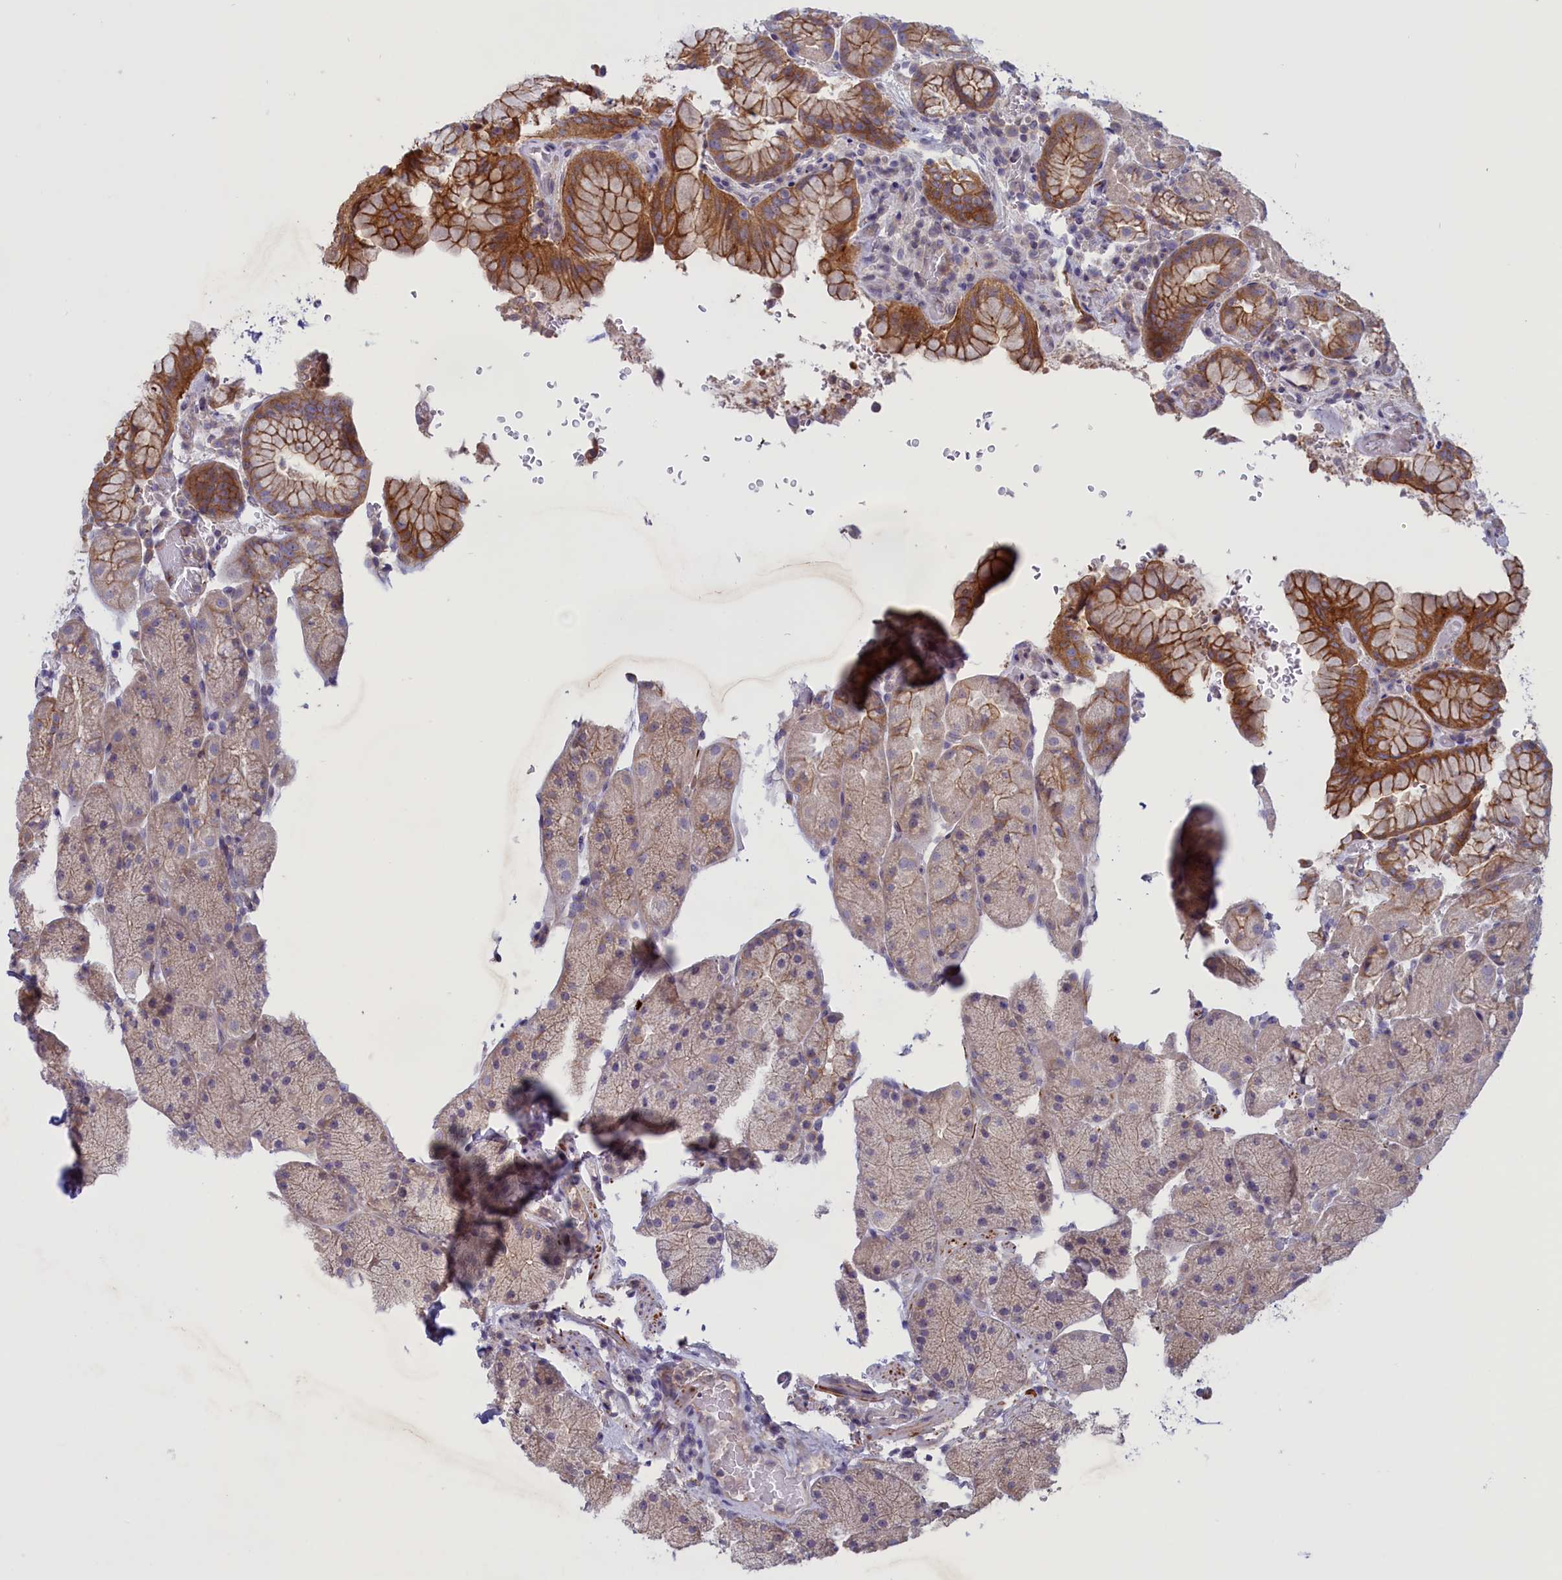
{"staining": {"intensity": "moderate", "quantity": "25%-75%", "location": "cytoplasmic/membranous"}, "tissue": "stomach", "cell_type": "Glandular cells", "image_type": "normal", "snomed": [{"axis": "morphology", "description": "Normal tissue, NOS"}, {"axis": "topography", "description": "Stomach, upper"}, {"axis": "topography", "description": "Stomach, lower"}], "caption": "An IHC photomicrograph of benign tissue is shown. Protein staining in brown highlights moderate cytoplasmic/membranous positivity in stomach within glandular cells. (IHC, brightfield microscopy, high magnification).", "gene": "CORO2A", "patient": {"sex": "male", "age": 67}}